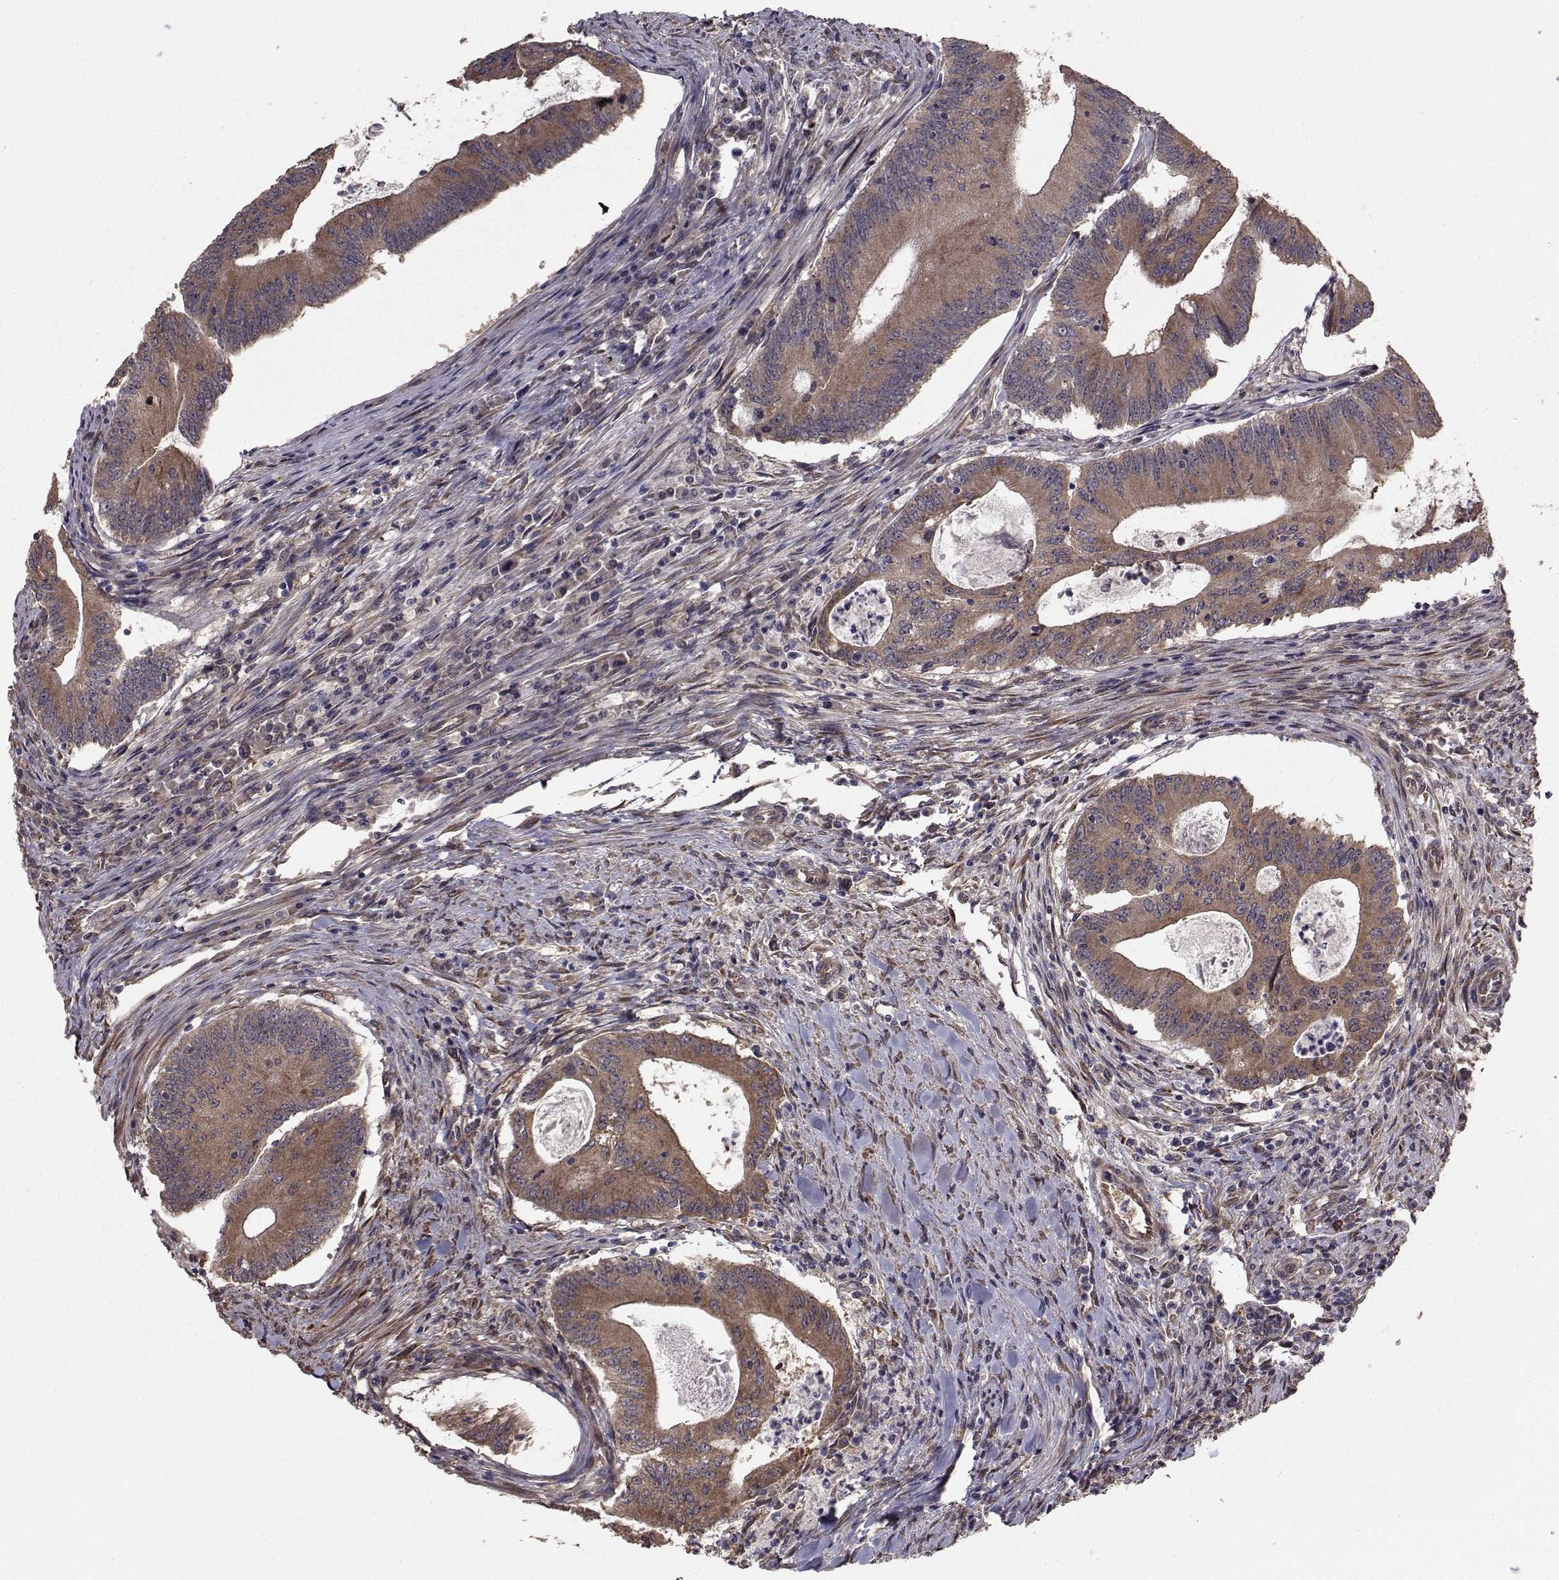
{"staining": {"intensity": "weak", "quantity": ">75%", "location": "cytoplasmic/membranous"}, "tissue": "colorectal cancer", "cell_type": "Tumor cells", "image_type": "cancer", "snomed": [{"axis": "morphology", "description": "Adenocarcinoma, NOS"}, {"axis": "topography", "description": "Colon"}], "caption": "Human adenocarcinoma (colorectal) stained with a brown dye reveals weak cytoplasmic/membranous positive staining in about >75% of tumor cells.", "gene": "TRIP10", "patient": {"sex": "female", "age": 70}}